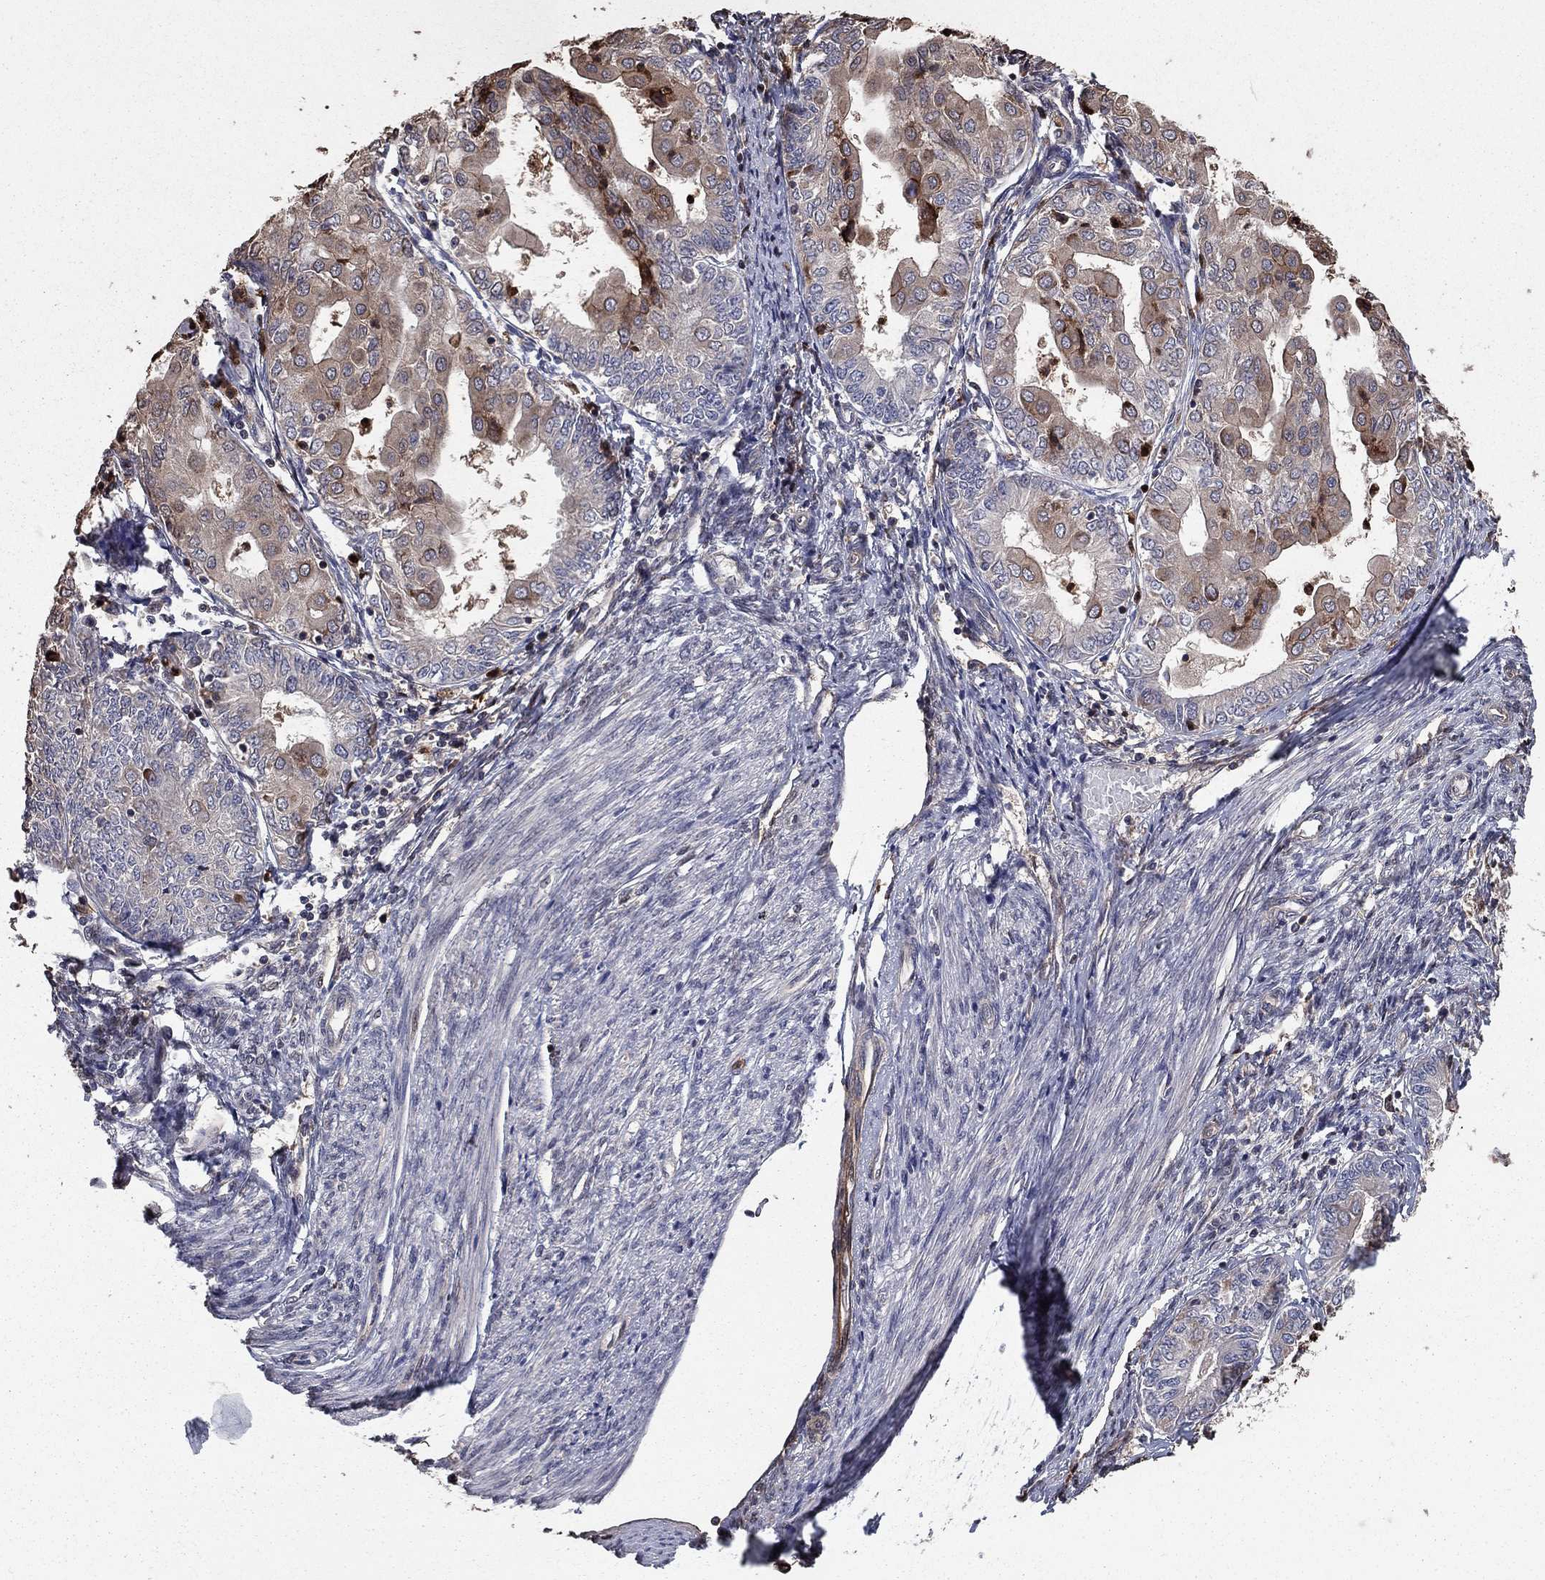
{"staining": {"intensity": "weak", "quantity": "<25%", "location": "cytoplasmic/membranous"}, "tissue": "endometrial cancer", "cell_type": "Tumor cells", "image_type": "cancer", "snomed": [{"axis": "morphology", "description": "Adenocarcinoma, NOS"}, {"axis": "topography", "description": "Endometrium"}], "caption": "High power microscopy histopathology image of an IHC photomicrograph of endometrial cancer, revealing no significant staining in tumor cells.", "gene": "GYG1", "patient": {"sex": "female", "age": 68}}